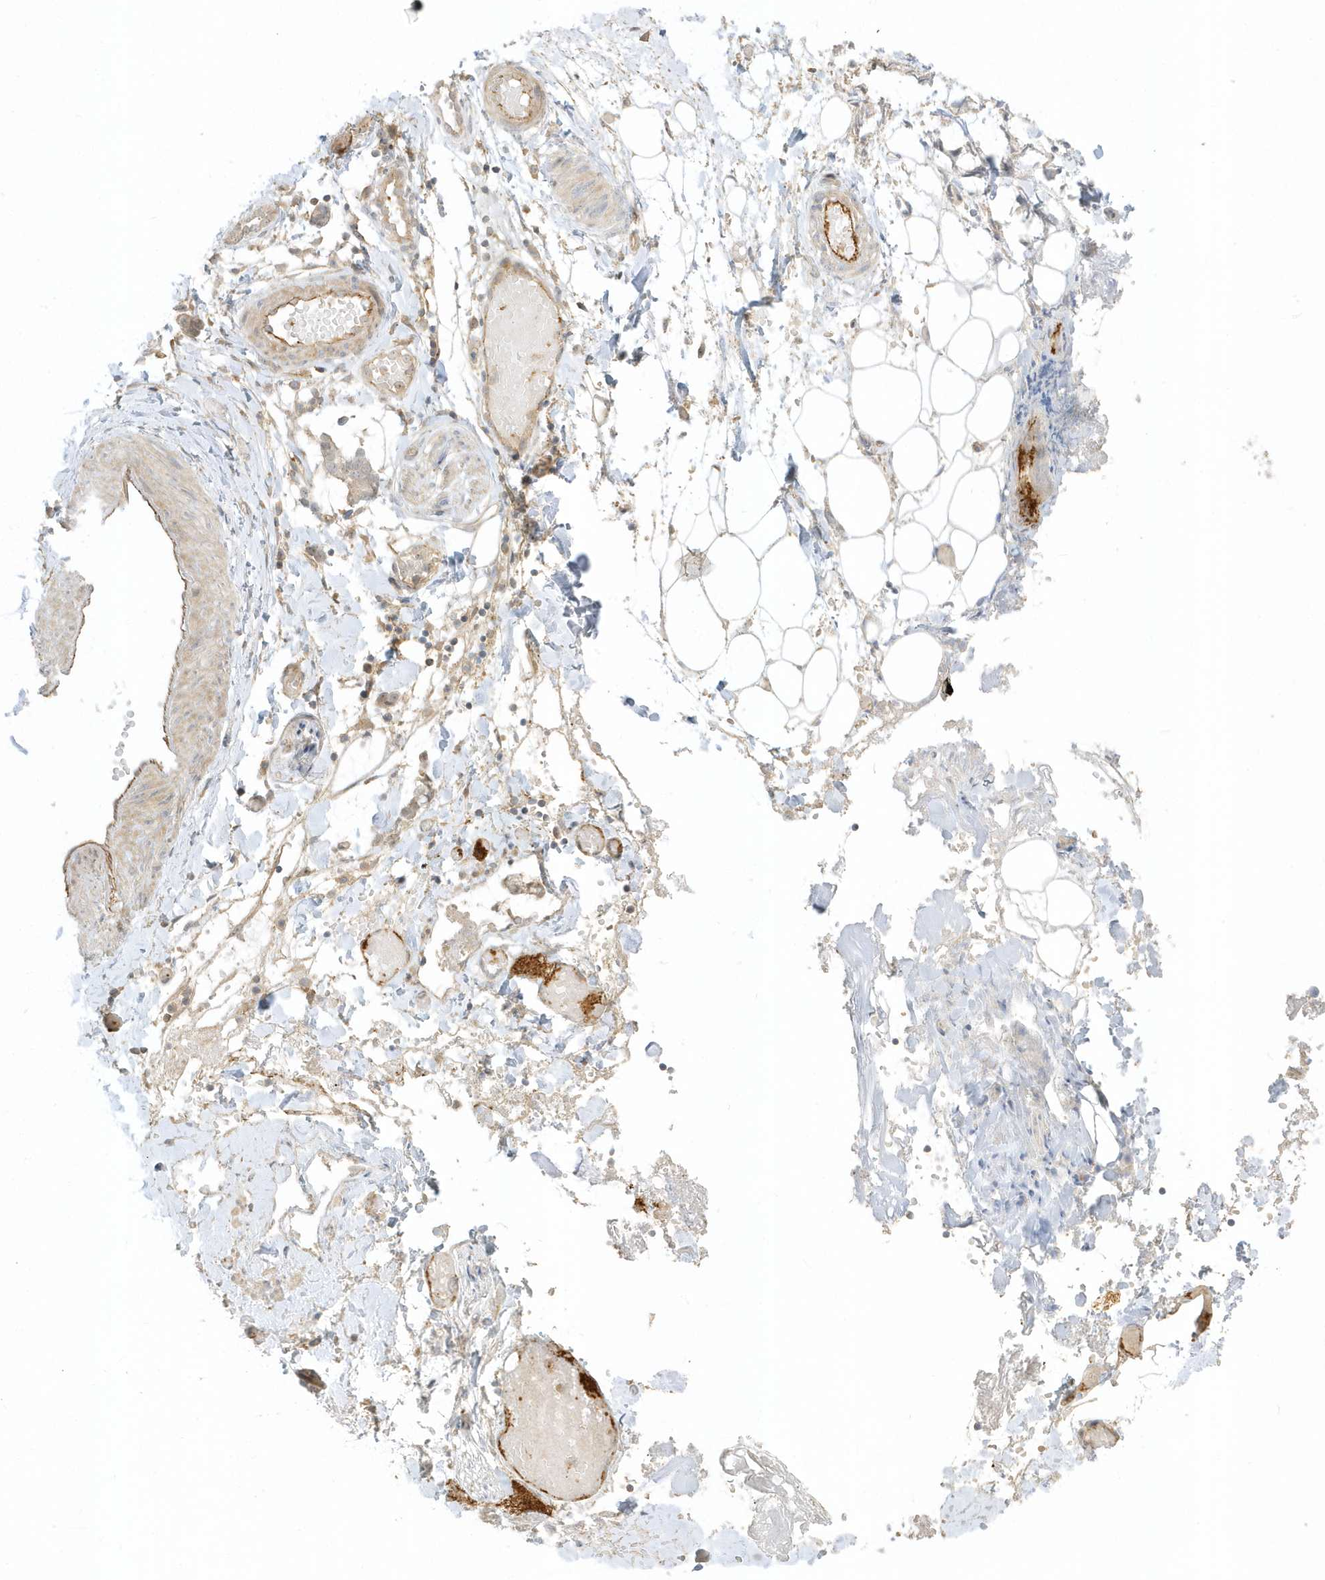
{"staining": {"intensity": "negative", "quantity": "none", "location": "none"}, "tissue": "adipose tissue", "cell_type": "Adipocytes", "image_type": "normal", "snomed": [{"axis": "morphology", "description": "Normal tissue, NOS"}, {"axis": "morphology", "description": "Adenocarcinoma, NOS"}, {"axis": "topography", "description": "Smooth muscle"}, {"axis": "topography", "description": "Colon"}], "caption": "This is an IHC photomicrograph of unremarkable human adipose tissue. There is no positivity in adipocytes.", "gene": "ZBTB8A", "patient": {"sex": "male", "age": 14}}